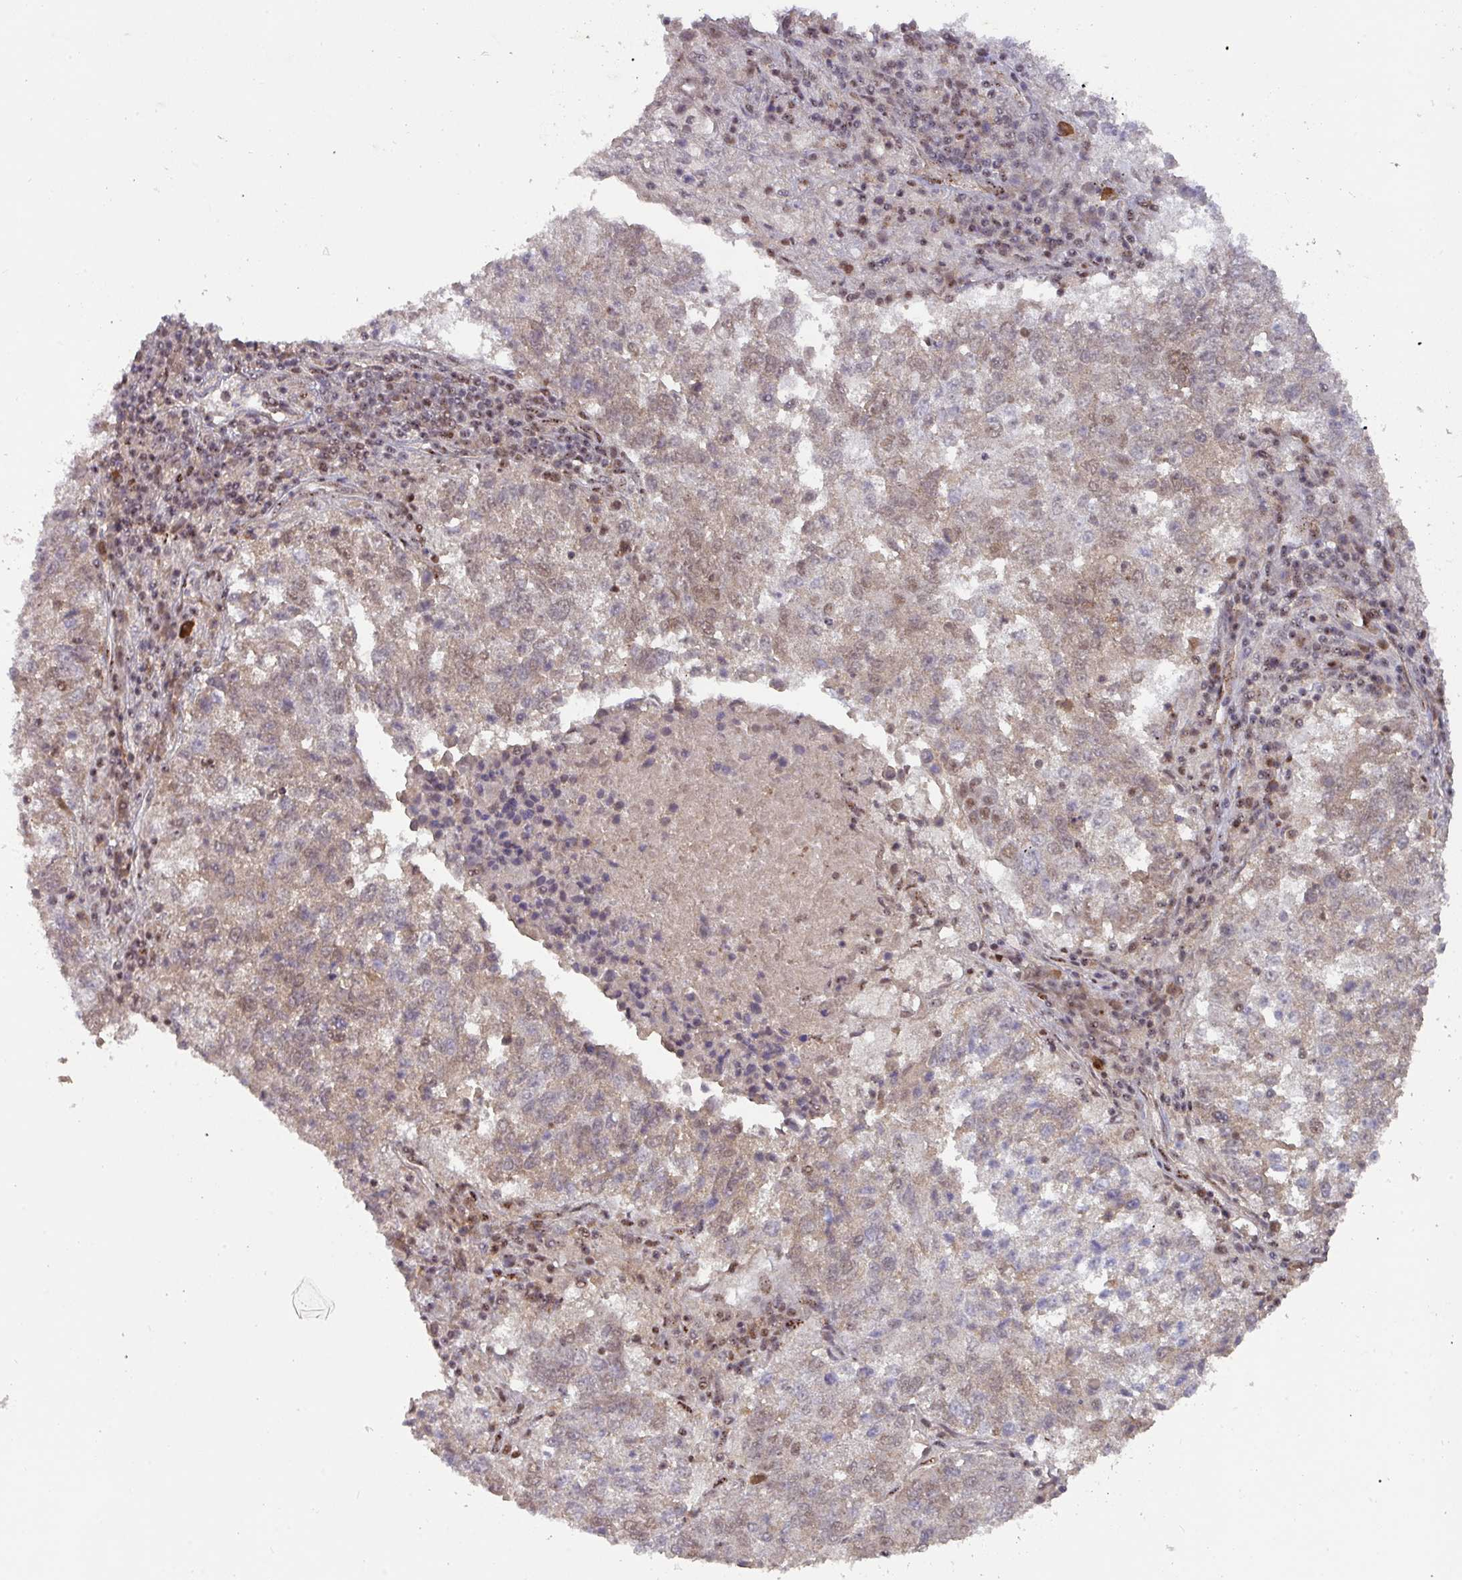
{"staining": {"intensity": "weak", "quantity": "25%-75%", "location": "cytoplasmic/membranous,nuclear"}, "tissue": "lung cancer", "cell_type": "Tumor cells", "image_type": "cancer", "snomed": [{"axis": "morphology", "description": "Squamous cell carcinoma, NOS"}, {"axis": "topography", "description": "Lung"}], "caption": "Immunohistochemistry (IHC) staining of lung cancer, which exhibits low levels of weak cytoplasmic/membranous and nuclear positivity in approximately 25%-75% of tumor cells indicating weak cytoplasmic/membranous and nuclear protein expression. The staining was performed using DAB (3,3'-diaminobenzidine) (brown) for protein detection and nuclei were counterstained in hematoxylin (blue).", "gene": "RANBP9", "patient": {"sex": "male", "age": 73}}